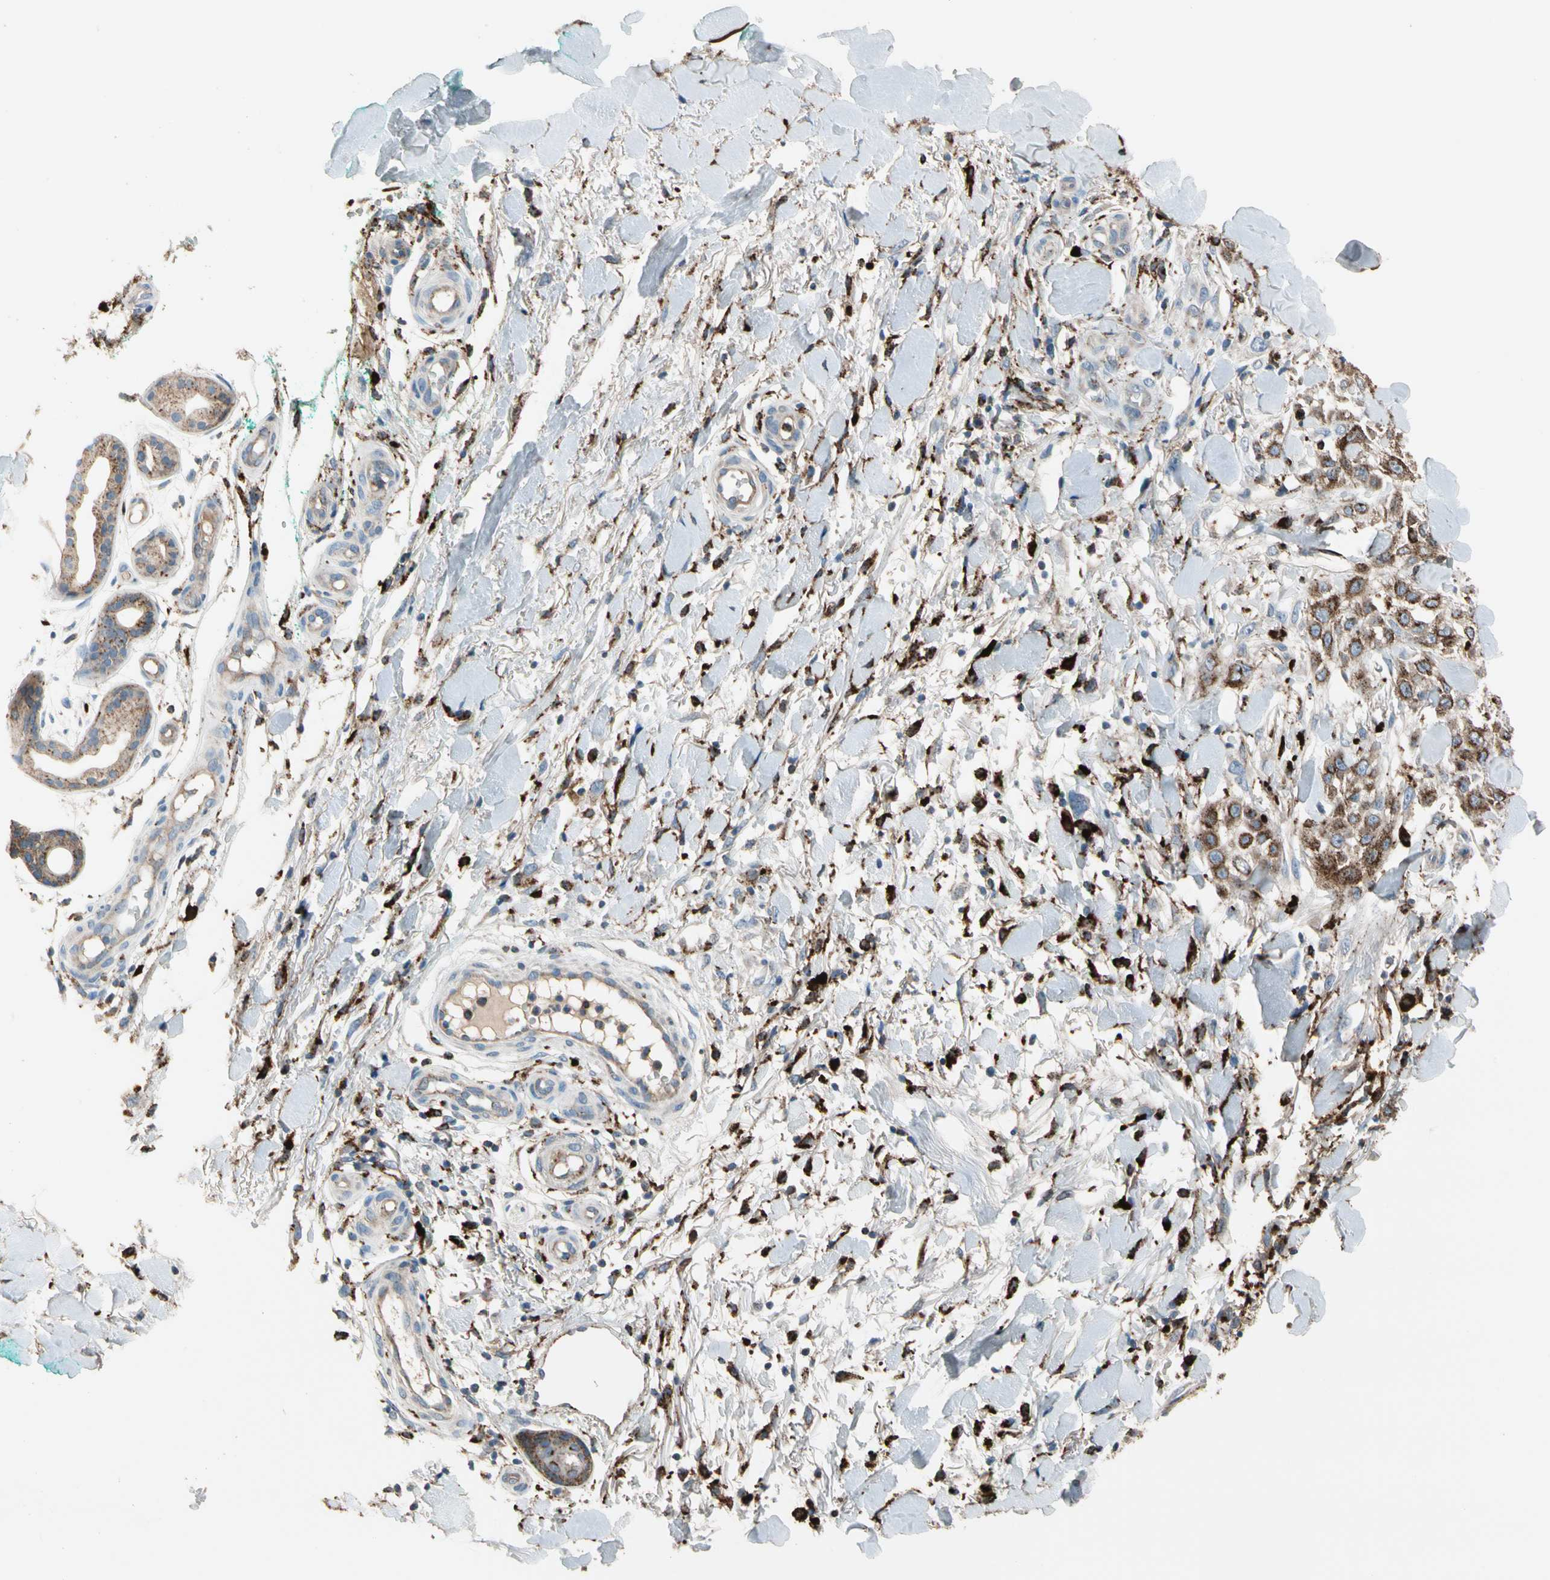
{"staining": {"intensity": "moderate", "quantity": ">75%", "location": "cytoplasmic/membranous"}, "tissue": "skin cancer", "cell_type": "Tumor cells", "image_type": "cancer", "snomed": [{"axis": "morphology", "description": "Squamous cell carcinoma, NOS"}, {"axis": "topography", "description": "Skin"}], "caption": "The immunohistochemical stain labels moderate cytoplasmic/membranous staining in tumor cells of skin cancer tissue. Using DAB (brown) and hematoxylin (blue) stains, captured at high magnification using brightfield microscopy.", "gene": "GM2A", "patient": {"sex": "female", "age": 42}}